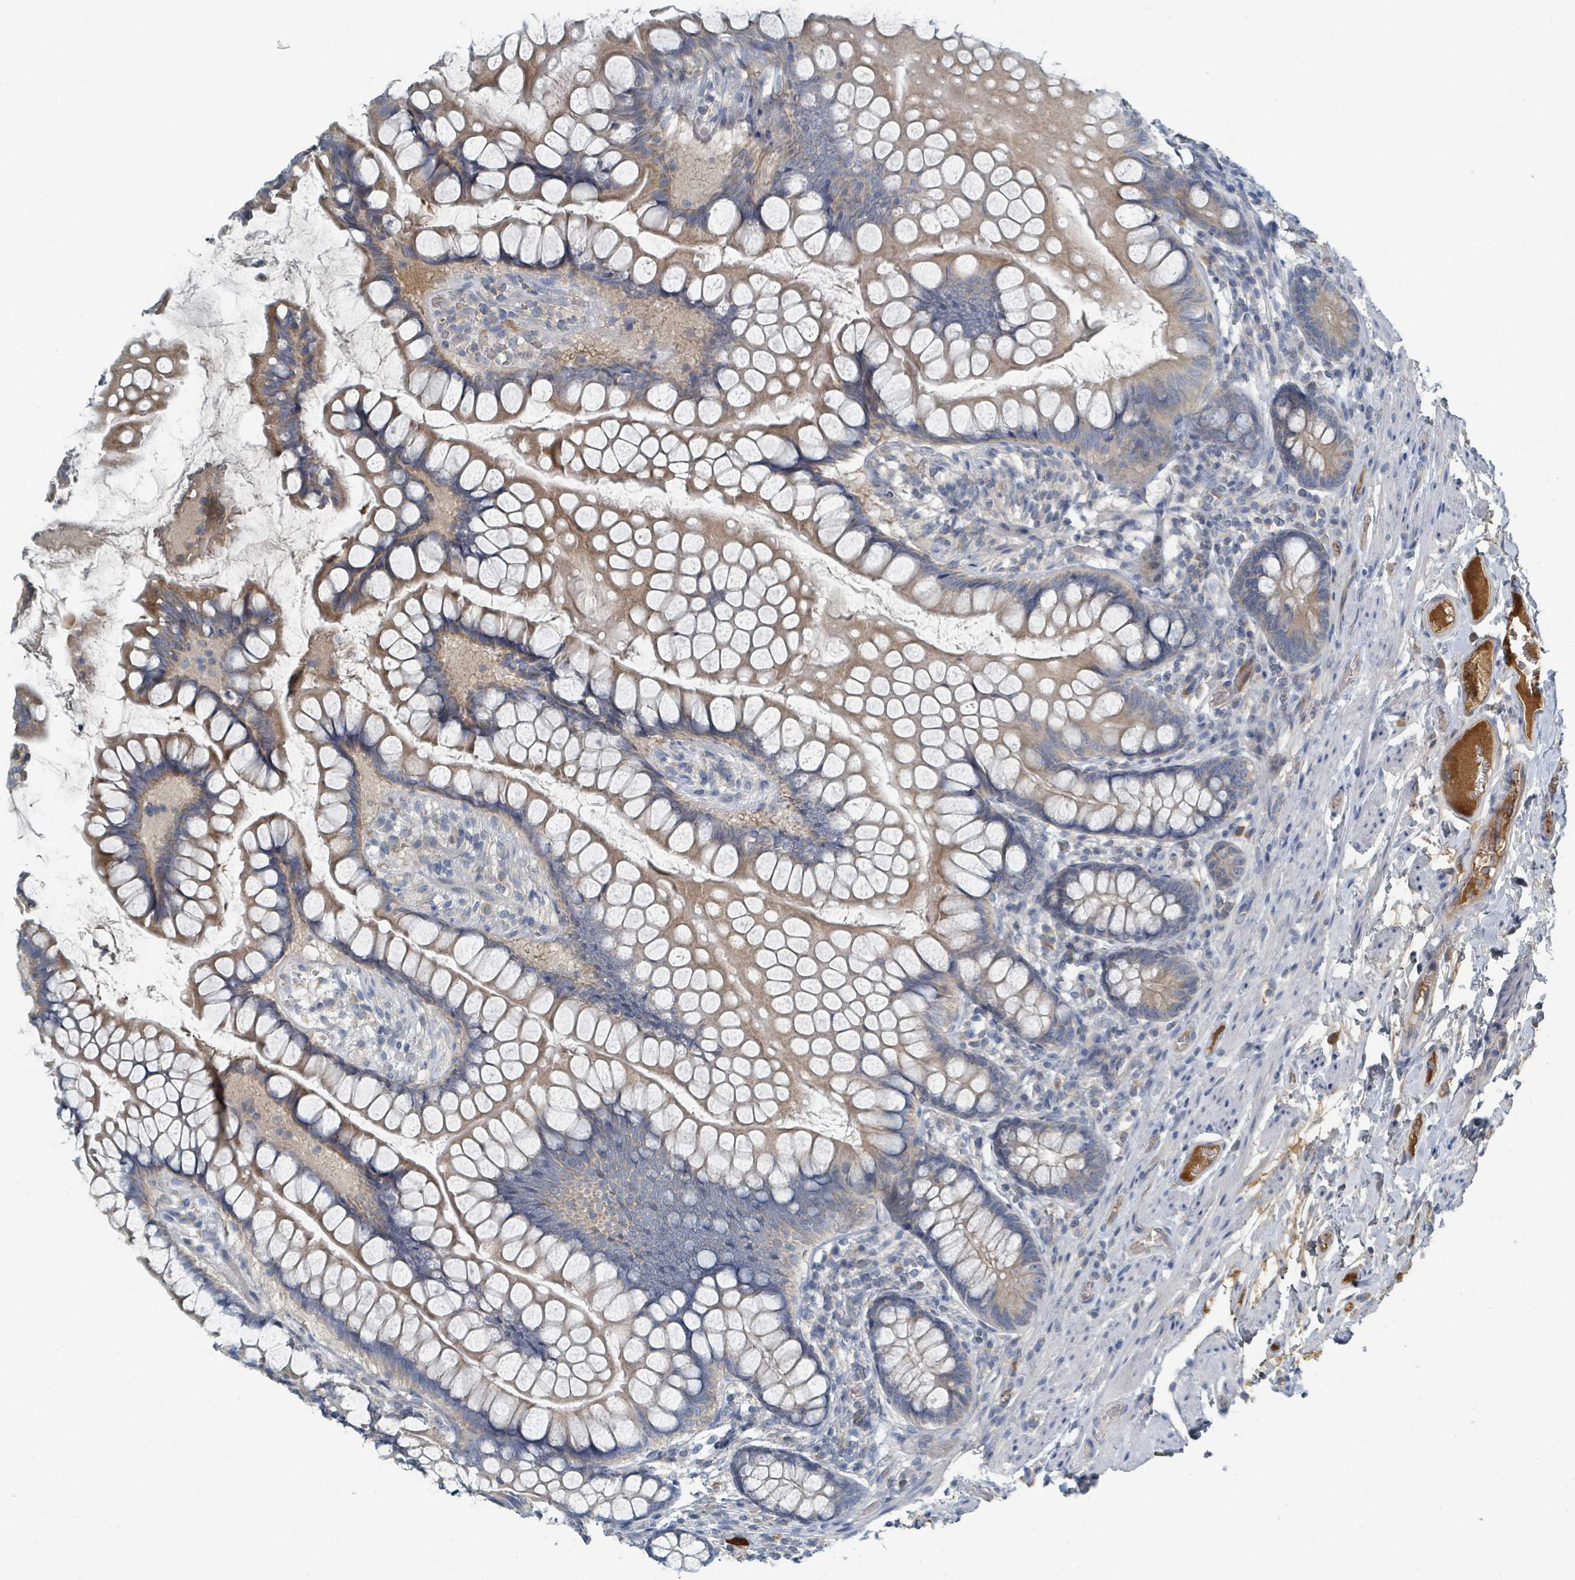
{"staining": {"intensity": "moderate", "quantity": "<25%", "location": "cytoplasmic/membranous"}, "tissue": "small intestine", "cell_type": "Glandular cells", "image_type": "normal", "snomed": [{"axis": "morphology", "description": "Normal tissue, NOS"}, {"axis": "topography", "description": "Small intestine"}], "caption": "Human small intestine stained with a brown dye displays moderate cytoplasmic/membranous positive expression in about <25% of glandular cells.", "gene": "SLC25A23", "patient": {"sex": "male", "age": 70}}